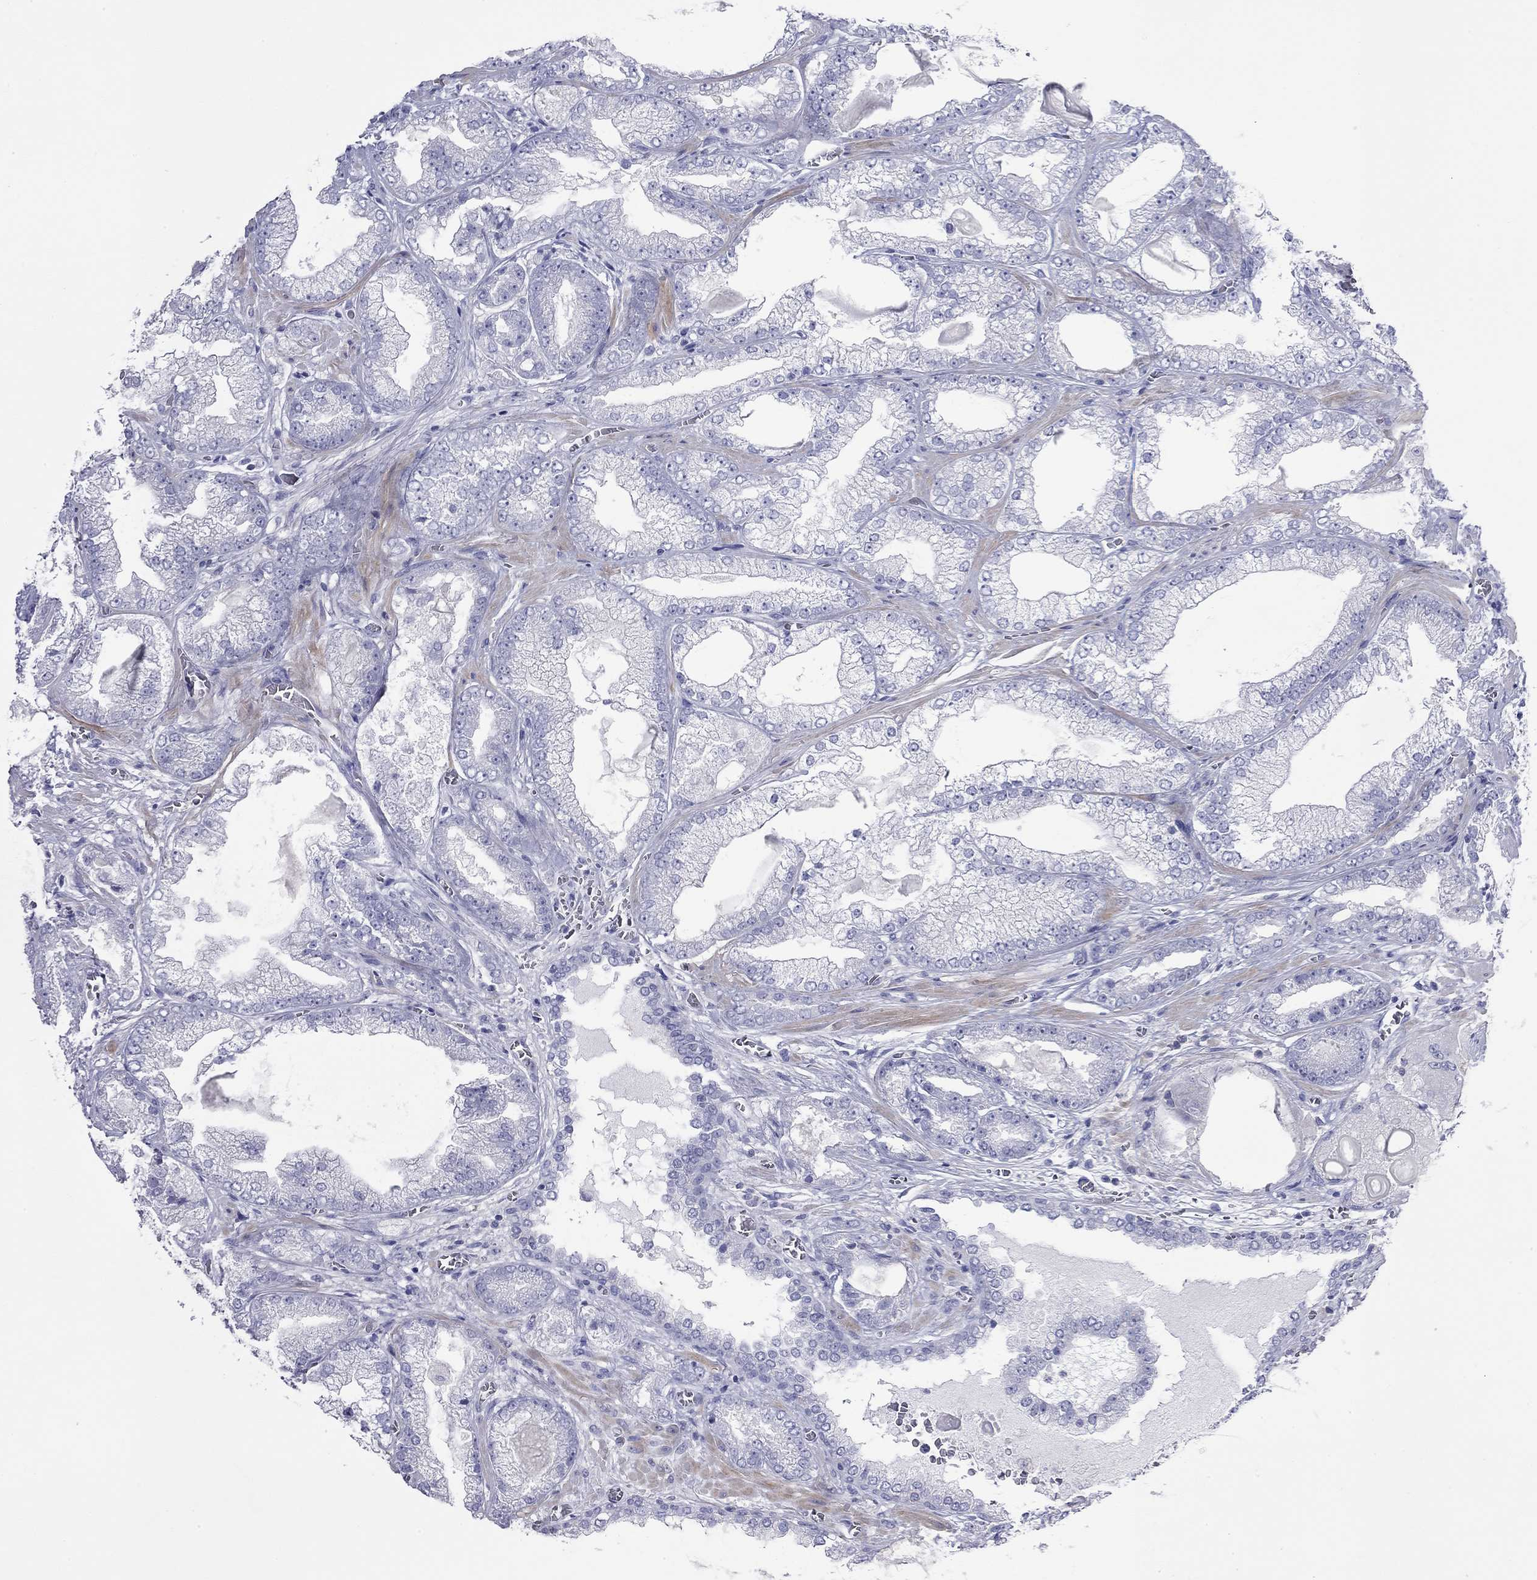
{"staining": {"intensity": "negative", "quantity": "none", "location": "none"}, "tissue": "prostate cancer", "cell_type": "Tumor cells", "image_type": "cancer", "snomed": [{"axis": "morphology", "description": "Adenocarcinoma, Low grade"}, {"axis": "topography", "description": "Prostate"}], "caption": "Protein analysis of low-grade adenocarcinoma (prostate) reveals no significant expression in tumor cells.", "gene": "ACTL7B", "patient": {"sex": "male", "age": 57}}